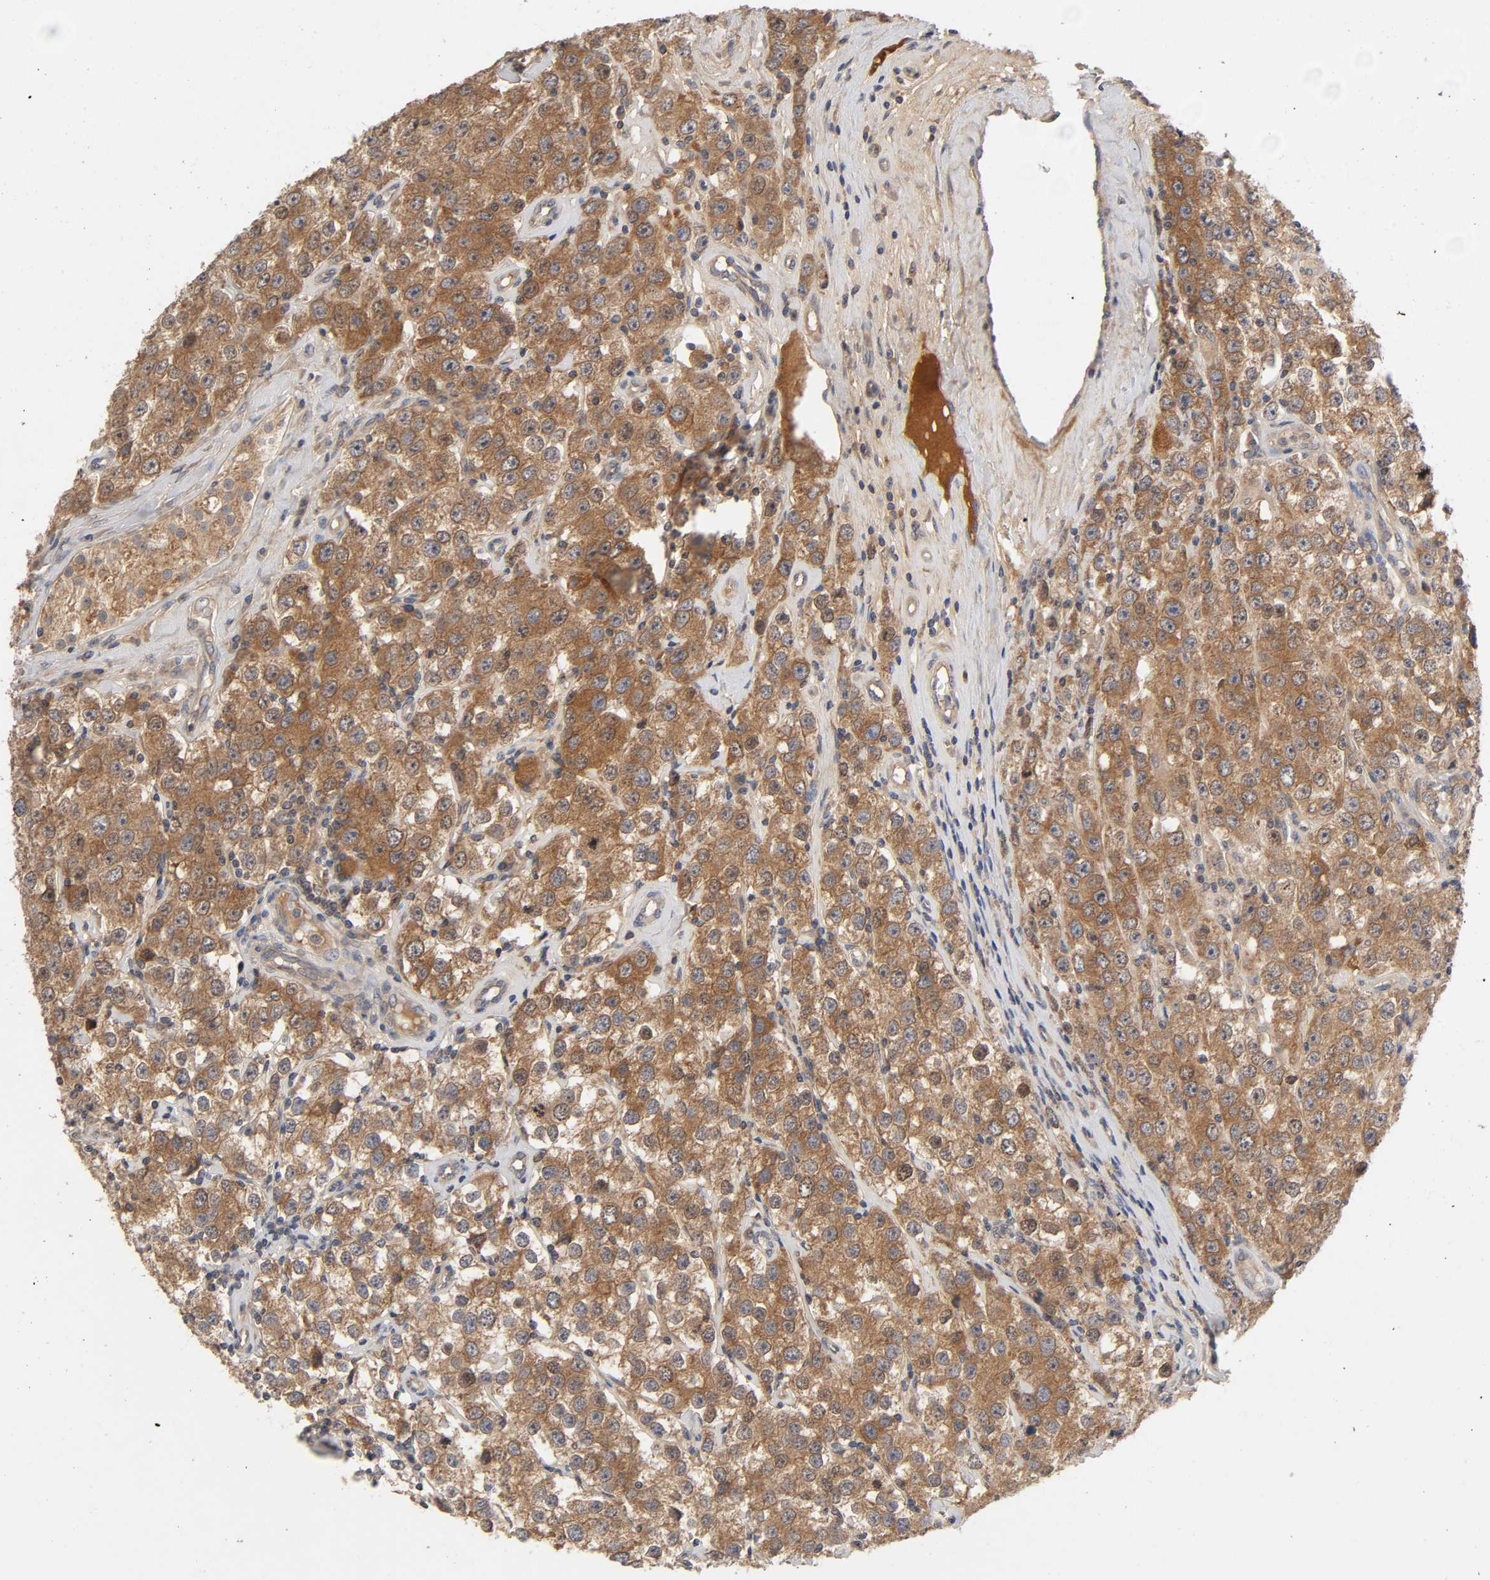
{"staining": {"intensity": "moderate", "quantity": ">75%", "location": "cytoplasmic/membranous"}, "tissue": "testis cancer", "cell_type": "Tumor cells", "image_type": "cancer", "snomed": [{"axis": "morphology", "description": "Seminoma, NOS"}, {"axis": "topography", "description": "Testis"}], "caption": "Protein staining exhibits moderate cytoplasmic/membranous expression in about >75% of tumor cells in testis seminoma.", "gene": "CPB2", "patient": {"sex": "male", "age": 52}}